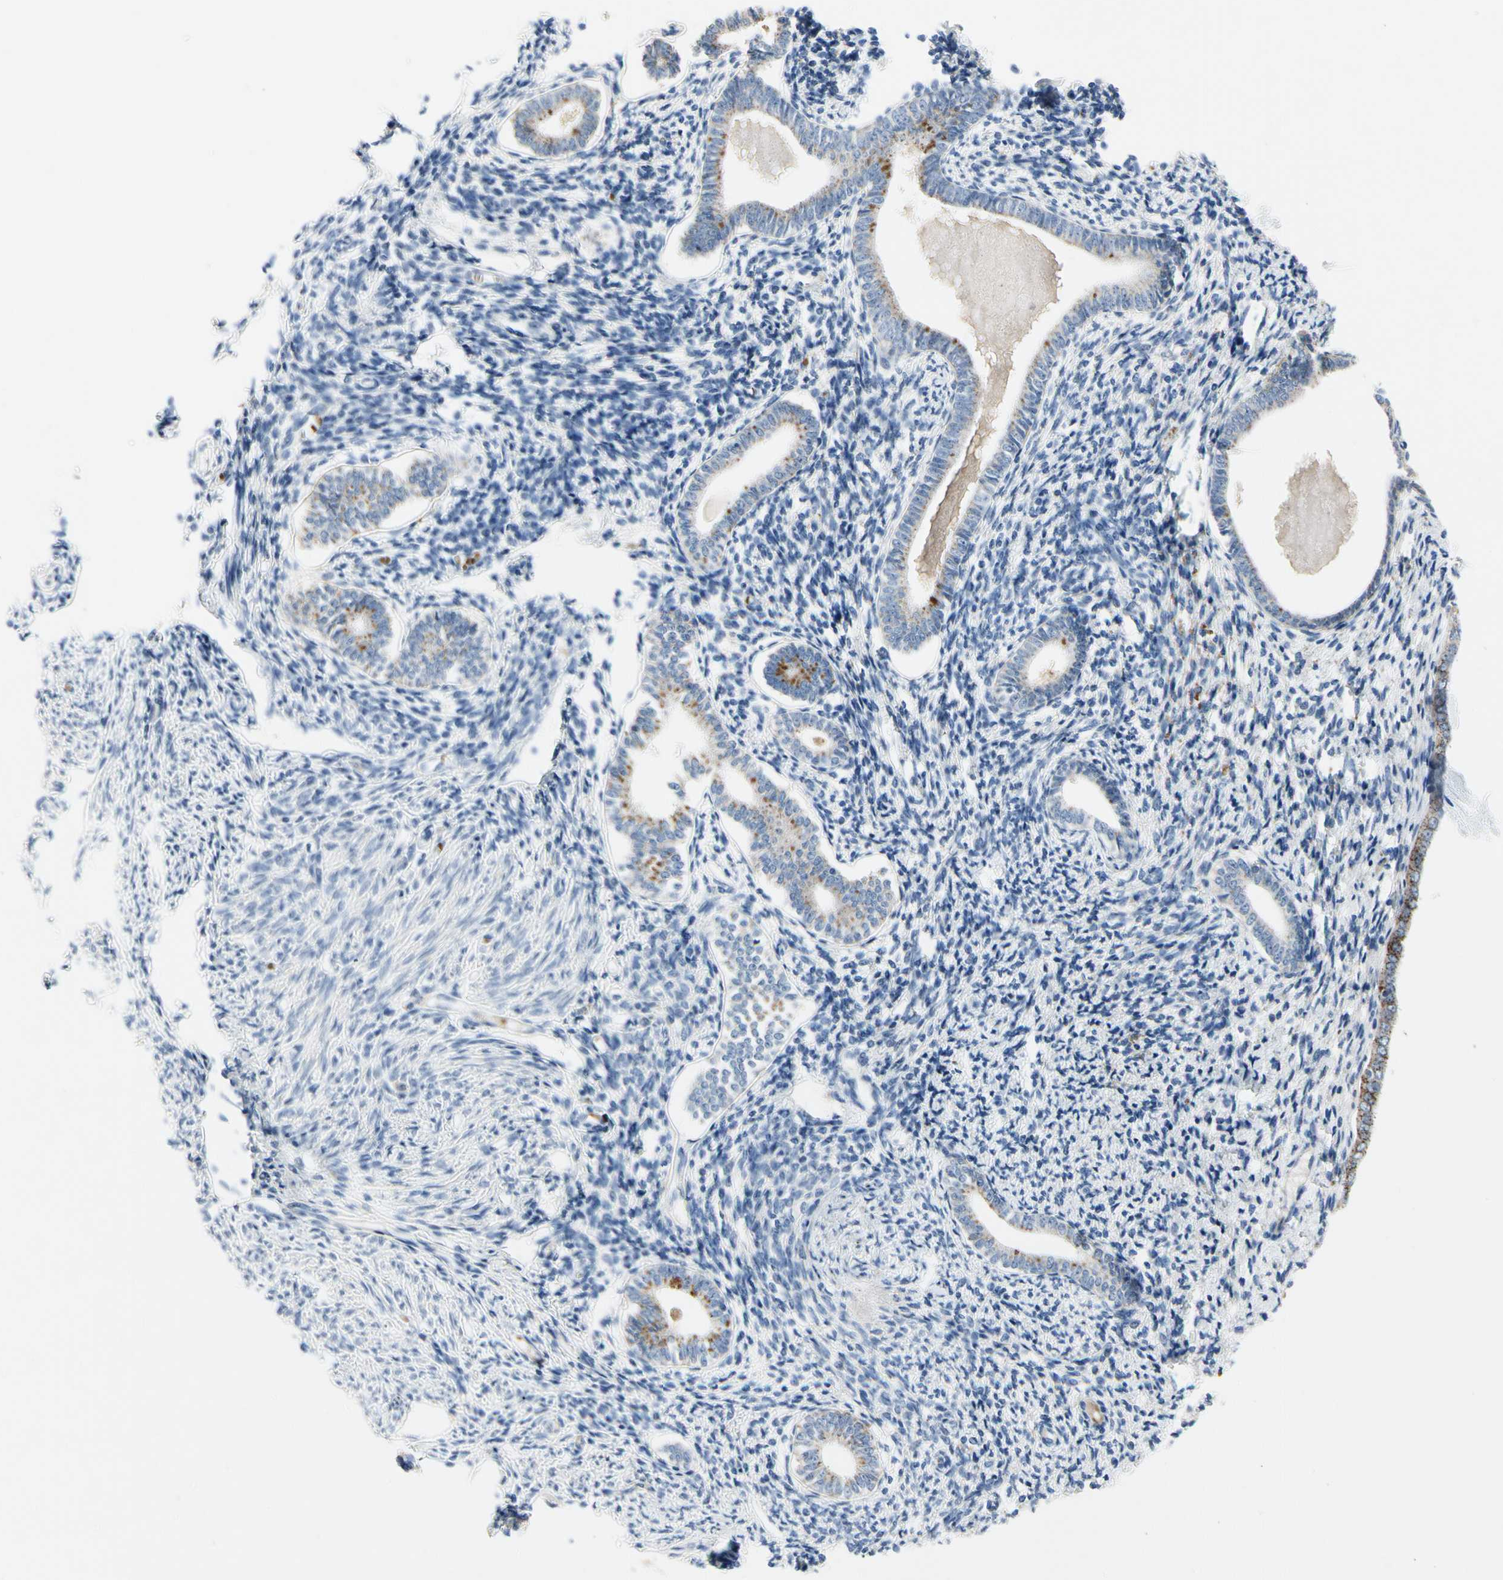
{"staining": {"intensity": "negative", "quantity": "none", "location": "none"}, "tissue": "endometrium", "cell_type": "Cells in endometrial stroma", "image_type": "normal", "snomed": [{"axis": "morphology", "description": "Normal tissue, NOS"}, {"axis": "topography", "description": "Endometrium"}], "caption": "Human endometrium stained for a protein using immunohistochemistry (IHC) demonstrates no staining in cells in endometrial stroma.", "gene": "RETSAT", "patient": {"sex": "female", "age": 71}}